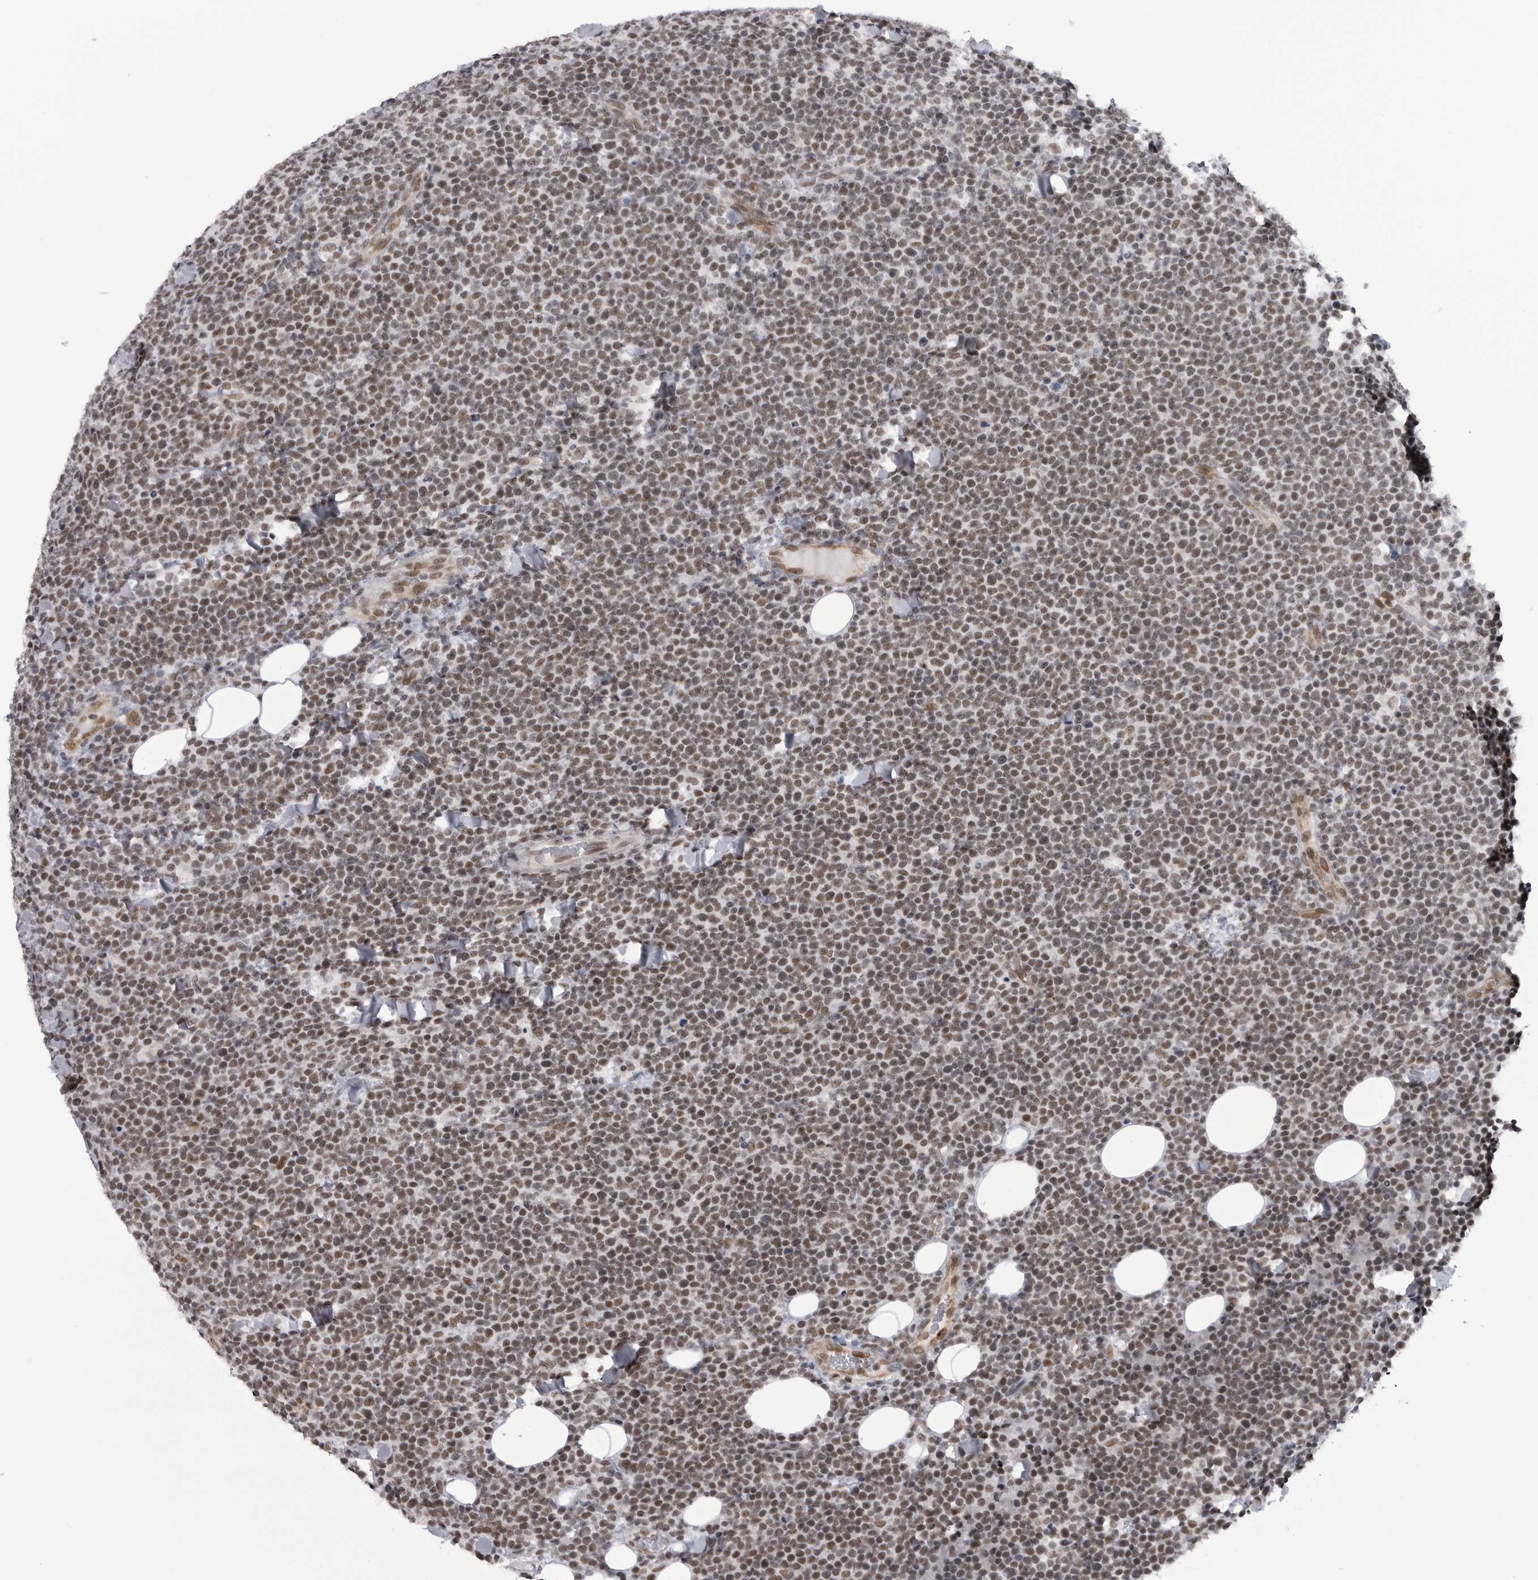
{"staining": {"intensity": "weak", "quantity": ">75%", "location": "nuclear"}, "tissue": "lymphoma", "cell_type": "Tumor cells", "image_type": "cancer", "snomed": [{"axis": "morphology", "description": "Malignant lymphoma, non-Hodgkin's type, High grade"}, {"axis": "topography", "description": "Lymph node"}], "caption": "Immunohistochemical staining of lymphoma reveals low levels of weak nuclear protein positivity in approximately >75% of tumor cells.", "gene": "RNF26", "patient": {"sex": "male", "age": 61}}